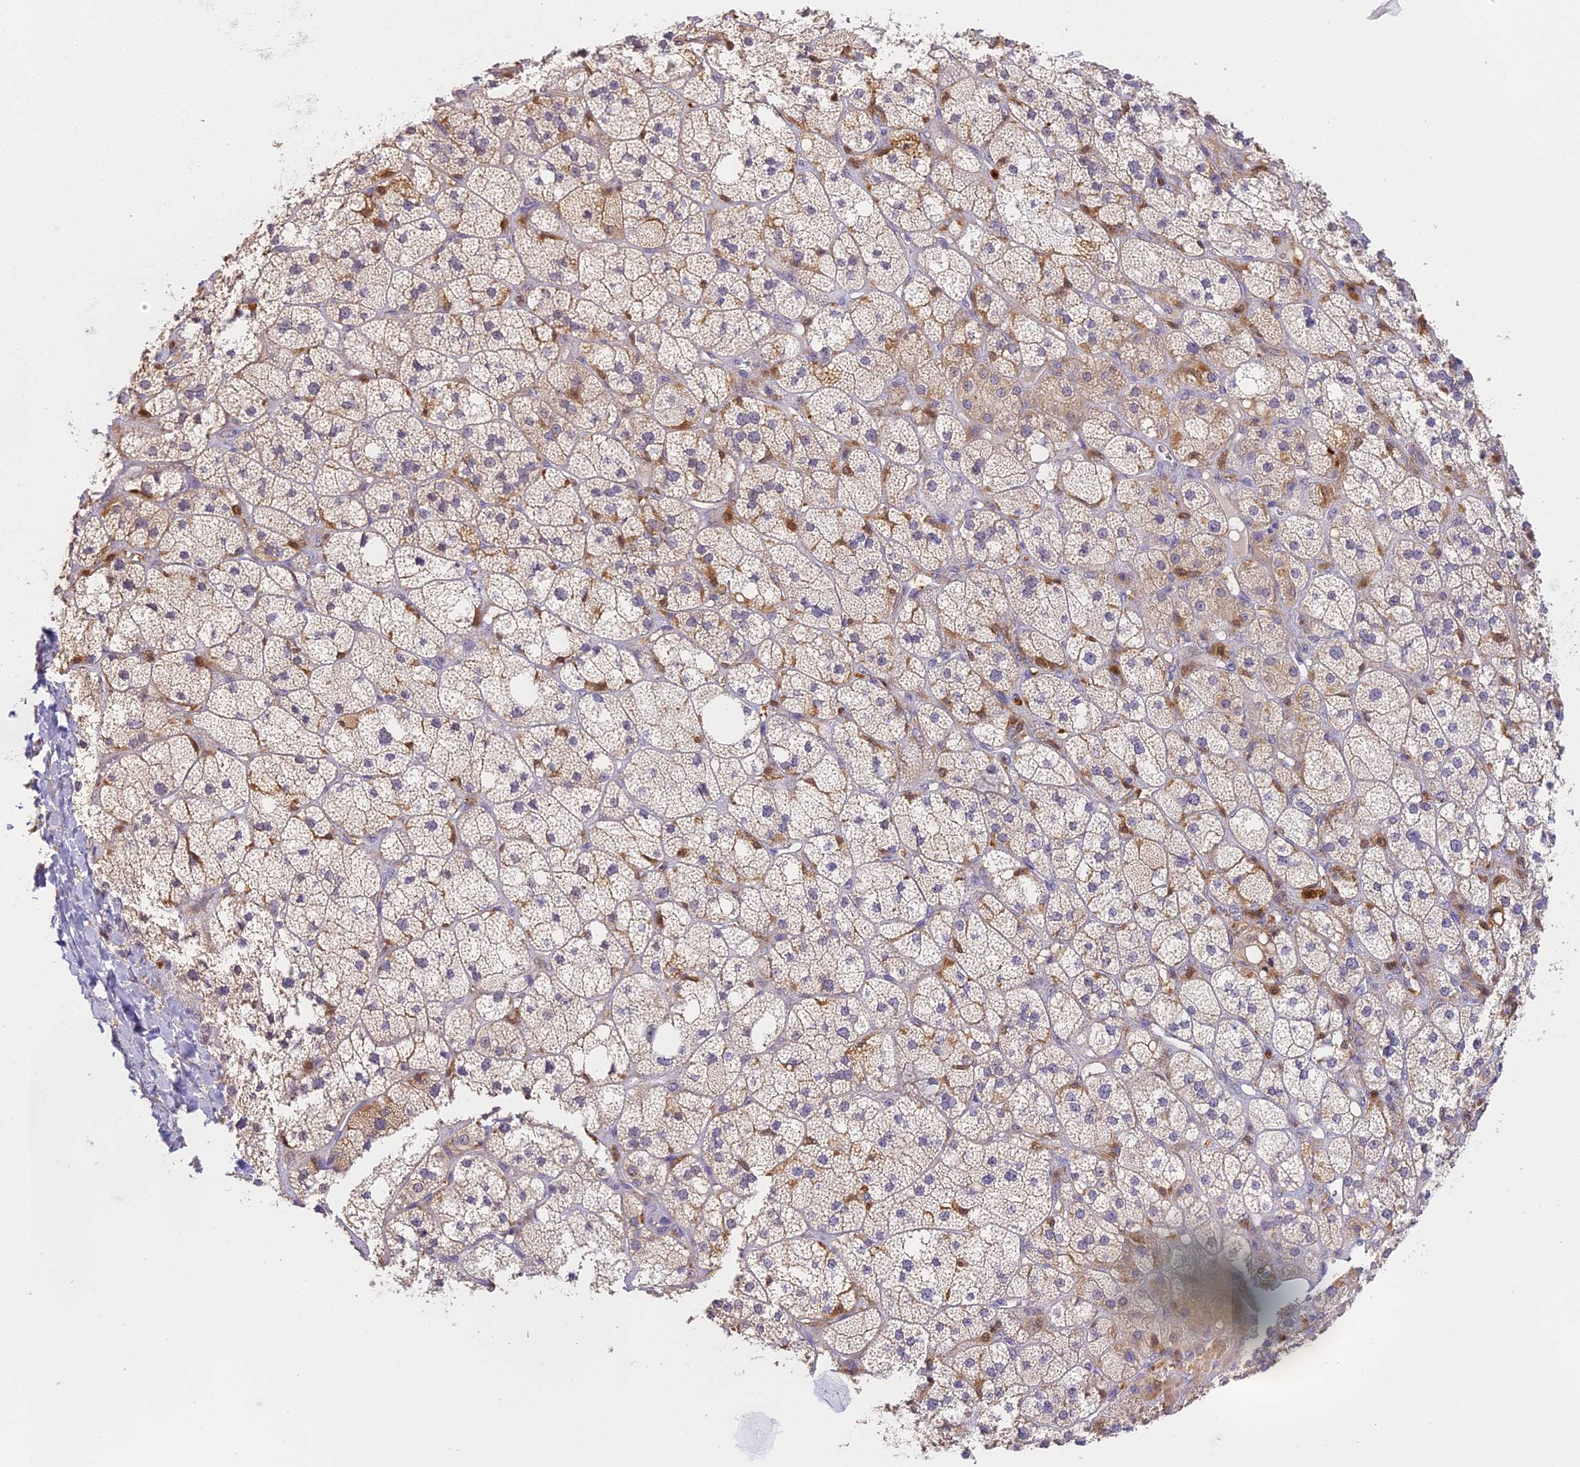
{"staining": {"intensity": "weak", "quantity": ">75%", "location": "cytoplasmic/membranous"}, "tissue": "adrenal gland", "cell_type": "Glandular cells", "image_type": "normal", "snomed": [{"axis": "morphology", "description": "Normal tissue, NOS"}, {"axis": "topography", "description": "Adrenal gland"}], "caption": "This micrograph reveals normal adrenal gland stained with immunohistochemistry to label a protein in brown. The cytoplasmic/membranous of glandular cells show weak positivity for the protein. Nuclei are counter-stained blue.", "gene": "NCF4", "patient": {"sex": "male", "age": 61}}